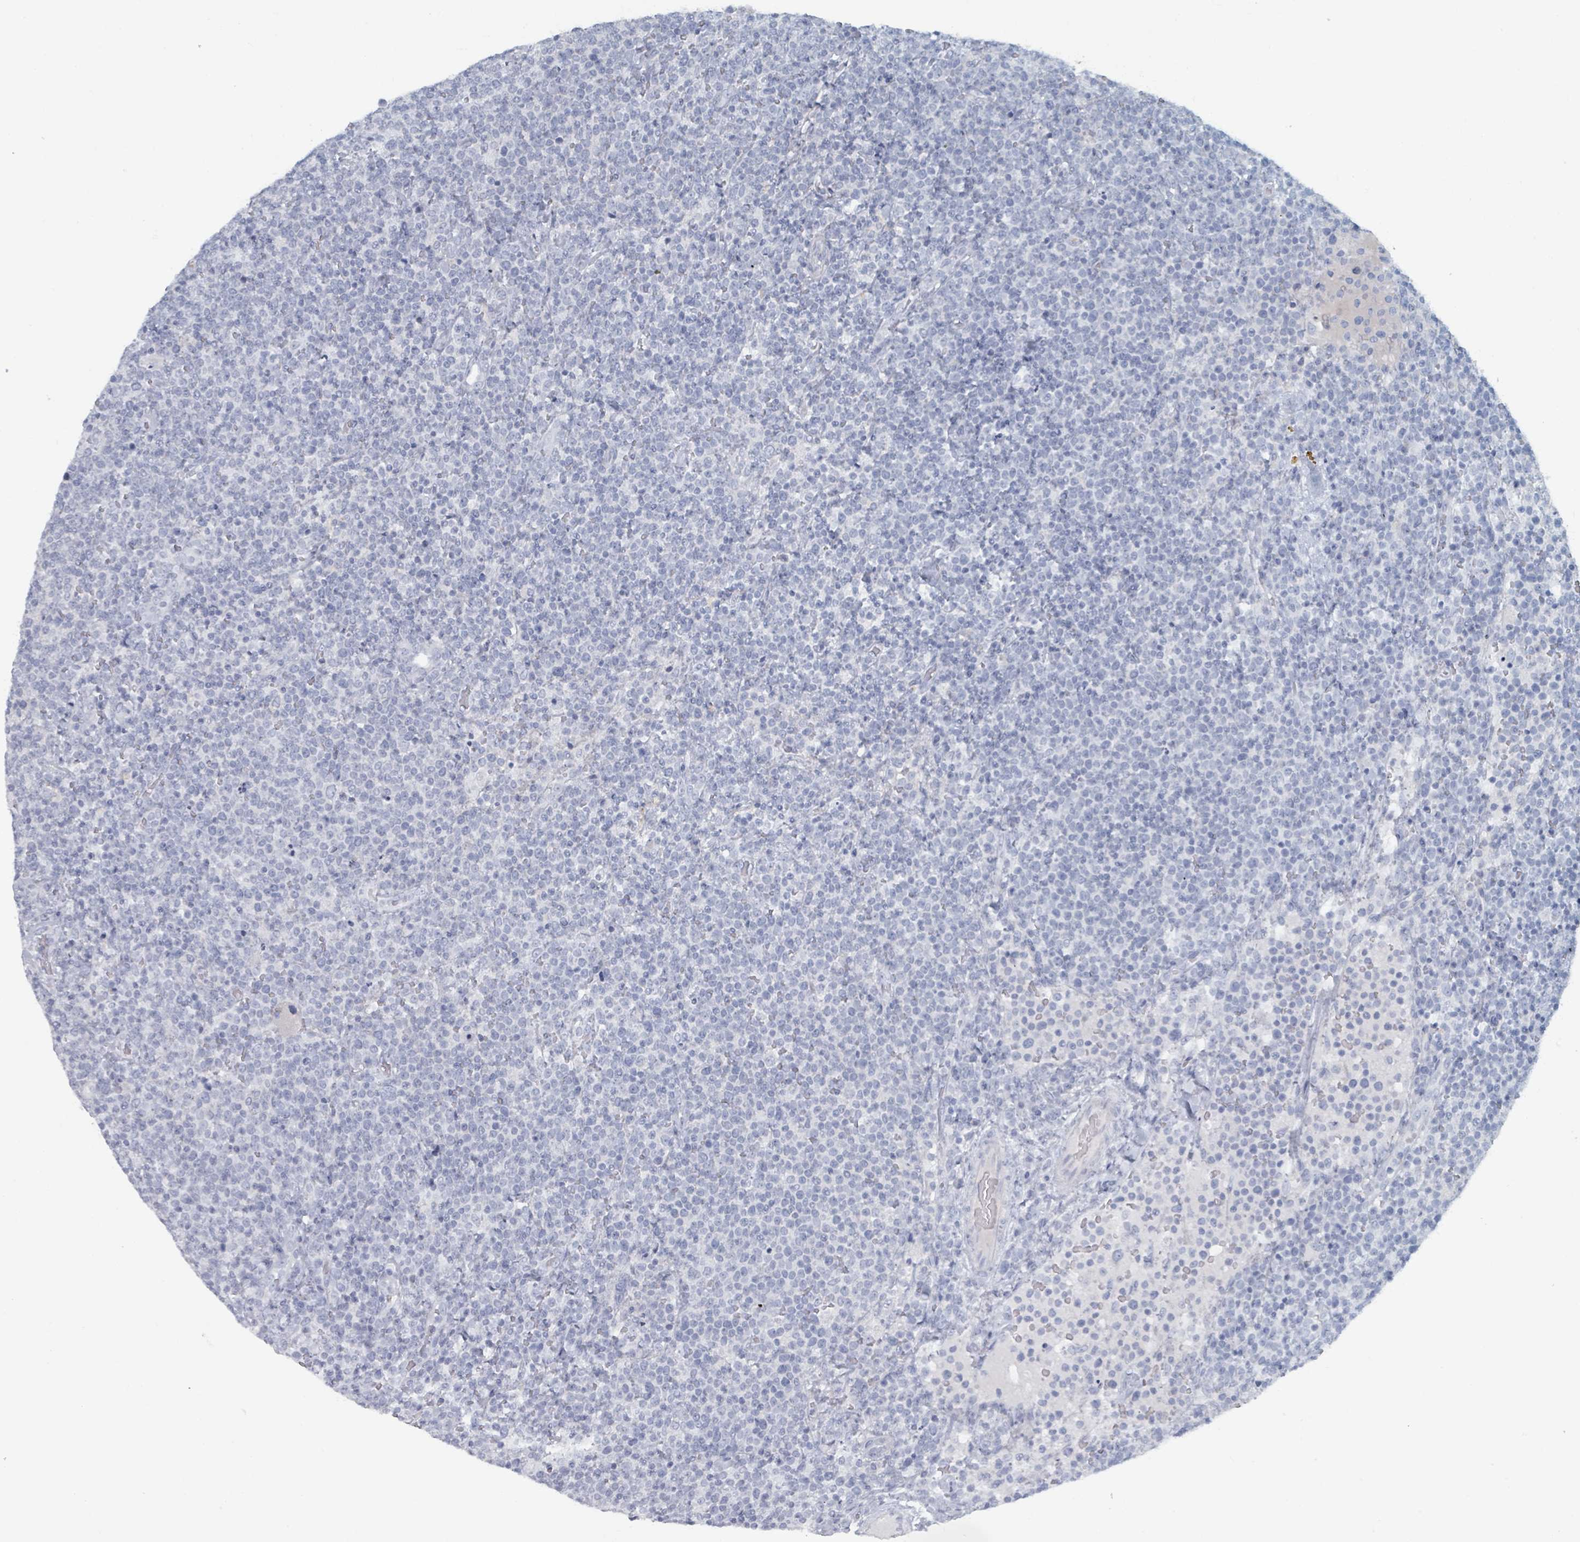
{"staining": {"intensity": "negative", "quantity": "none", "location": "none"}, "tissue": "lymphoma", "cell_type": "Tumor cells", "image_type": "cancer", "snomed": [{"axis": "morphology", "description": "Malignant lymphoma, non-Hodgkin's type, High grade"}, {"axis": "topography", "description": "Lymph node"}], "caption": "Immunohistochemistry (IHC) of high-grade malignant lymphoma, non-Hodgkin's type exhibits no positivity in tumor cells.", "gene": "HEATR5A", "patient": {"sex": "male", "age": 61}}